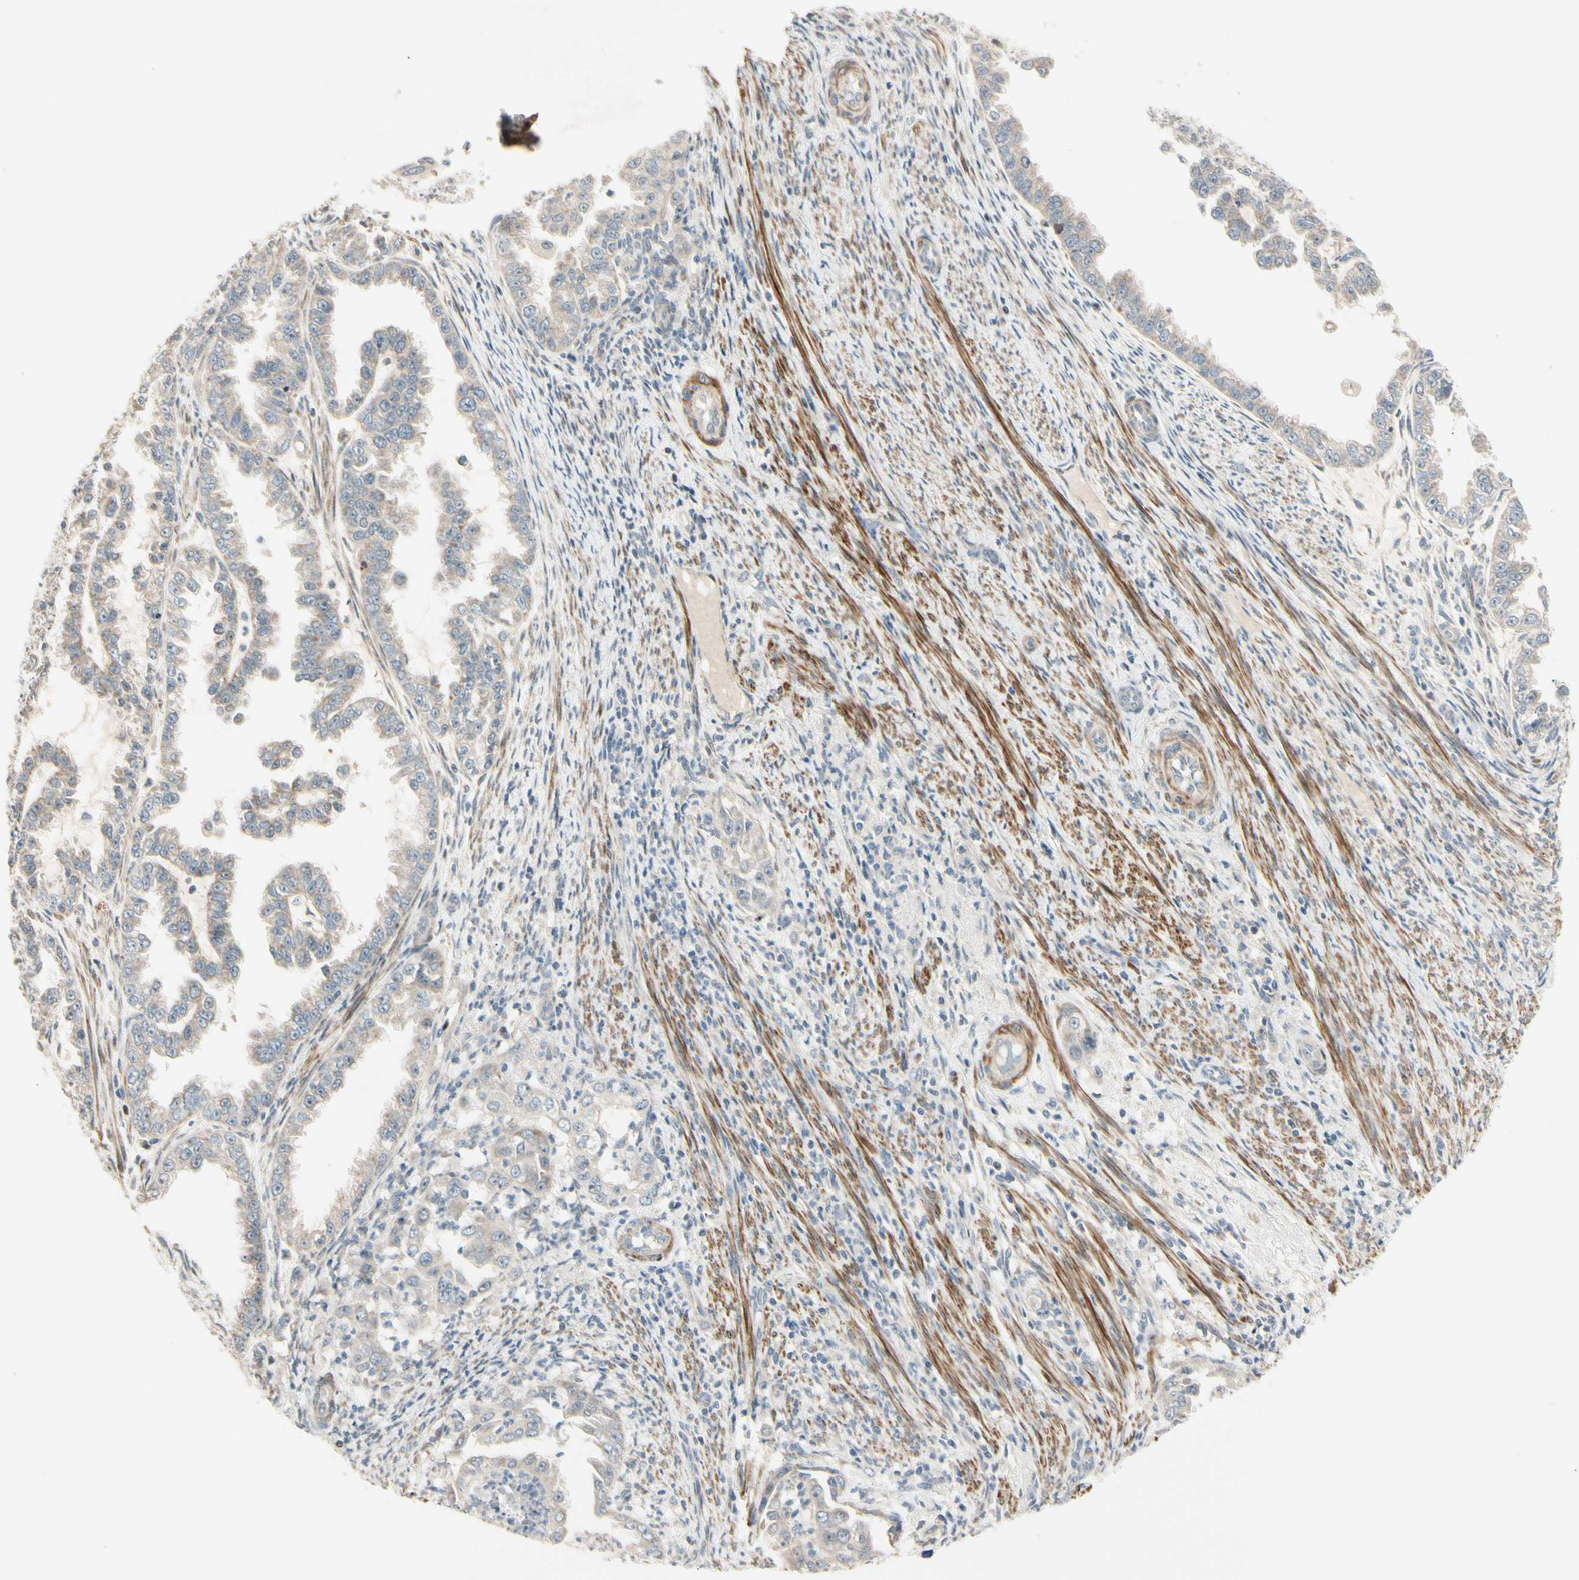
{"staining": {"intensity": "weak", "quantity": ">75%", "location": "cytoplasmic/membranous"}, "tissue": "endometrial cancer", "cell_type": "Tumor cells", "image_type": "cancer", "snomed": [{"axis": "morphology", "description": "Adenocarcinoma, NOS"}, {"axis": "topography", "description": "Endometrium"}], "caption": "A micrograph of endometrial cancer stained for a protein displays weak cytoplasmic/membranous brown staining in tumor cells. (DAB (3,3'-diaminobenzidine) IHC with brightfield microscopy, high magnification).", "gene": "P4HA3", "patient": {"sex": "female", "age": 85}}